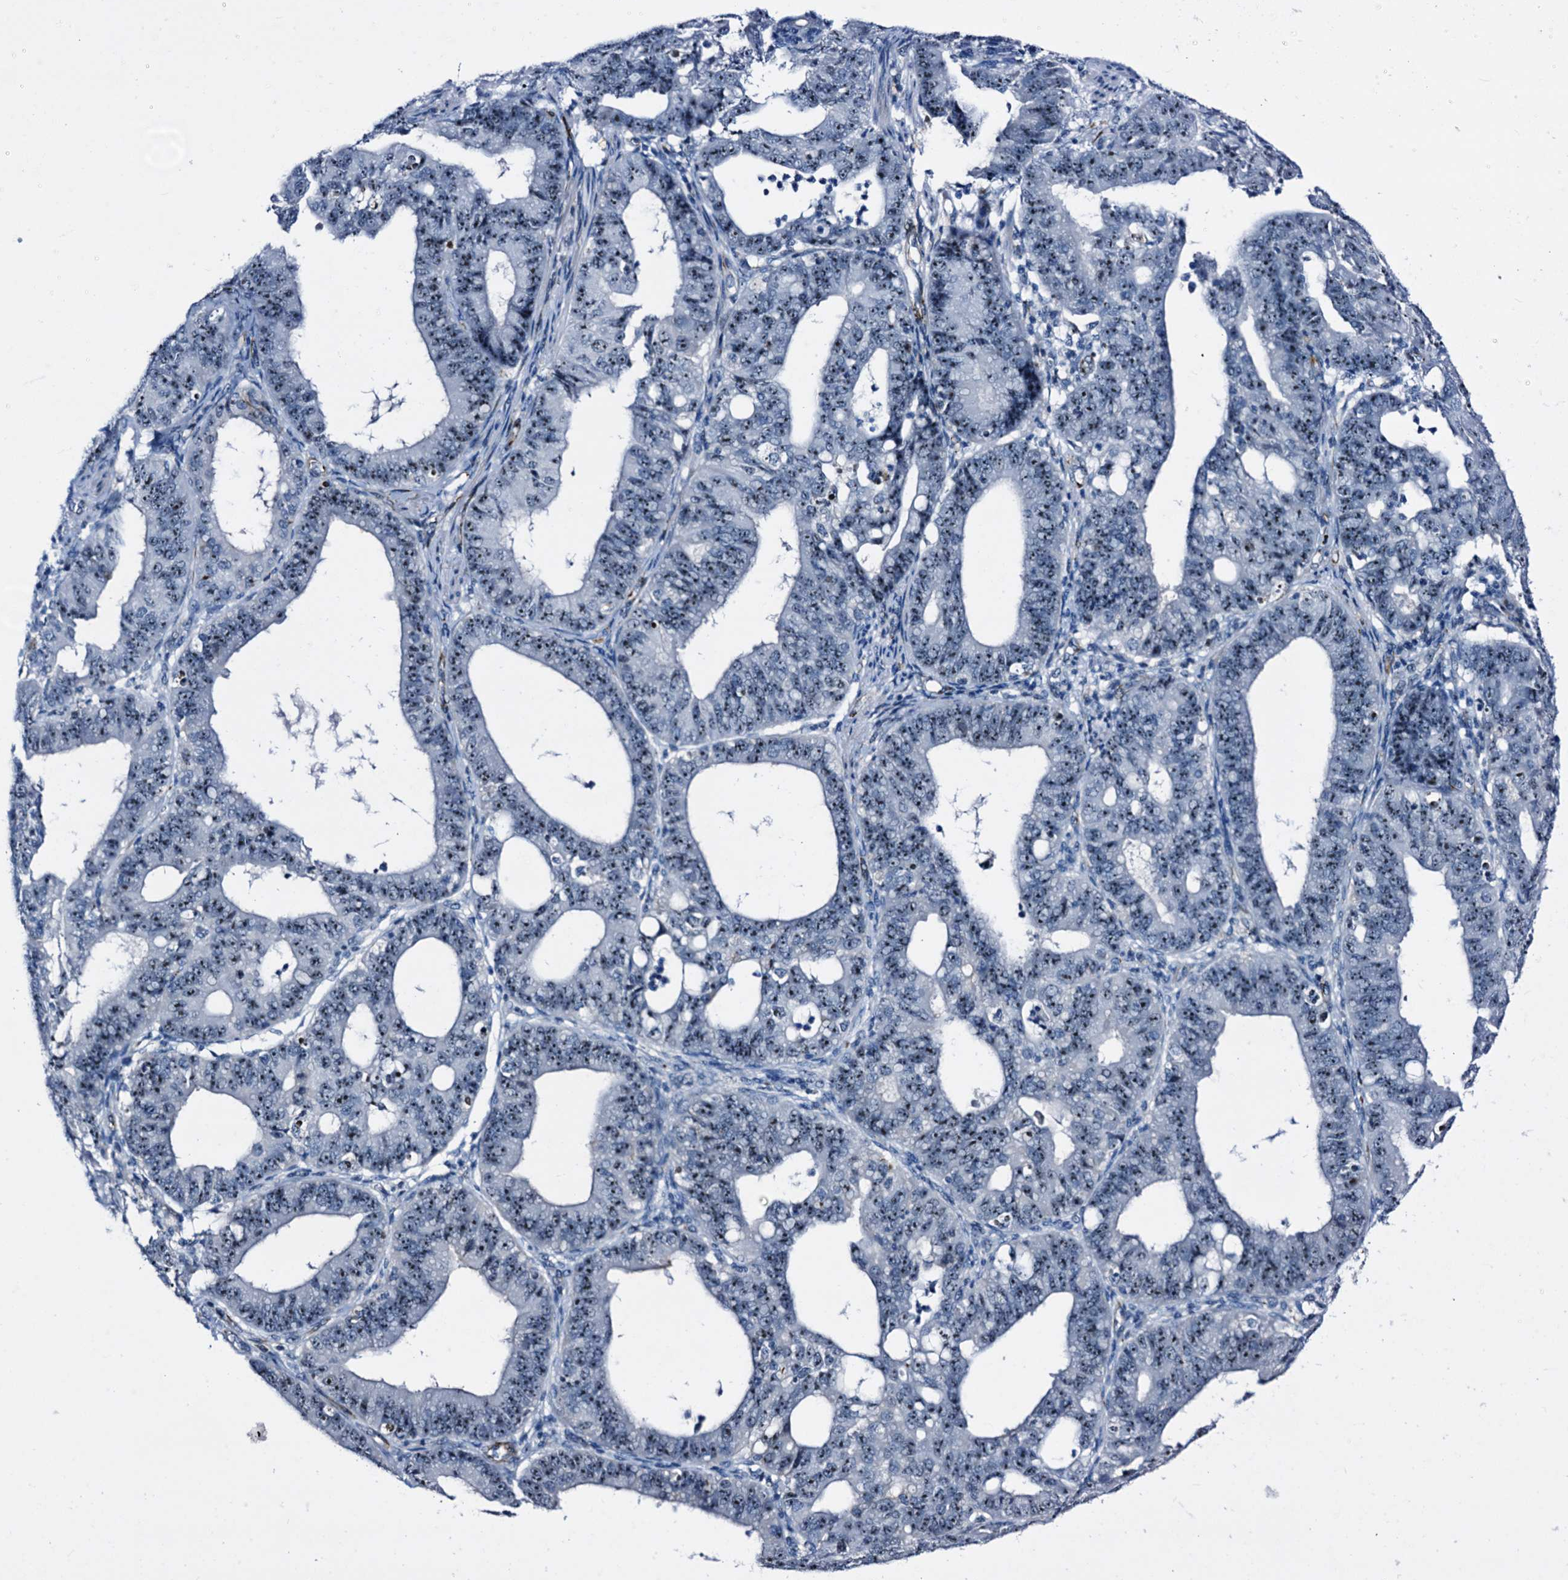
{"staining": {"intensity": "moderate", "quantity": ">75%", "location": "nuclear"}, "tissue": "ovarian cancer", "cell_type": "Tumor cells", "image_type": "cancer", "snomed": [{"axis": "morphology", "description": "Carcinoma, endometroid"}, {"axis": "topography", "description": "Appendix"}, {"axis": "topography", "description": "Ovary"}], "caption": "Ovarian cancer (endometroid carcinoma) was stained to show a protein in brown. There is medium levels of moderate nuclear expression in about >75% of tumor cells.", "gene": "EMG1", "patient": {"sex": "female", "age": 42}}